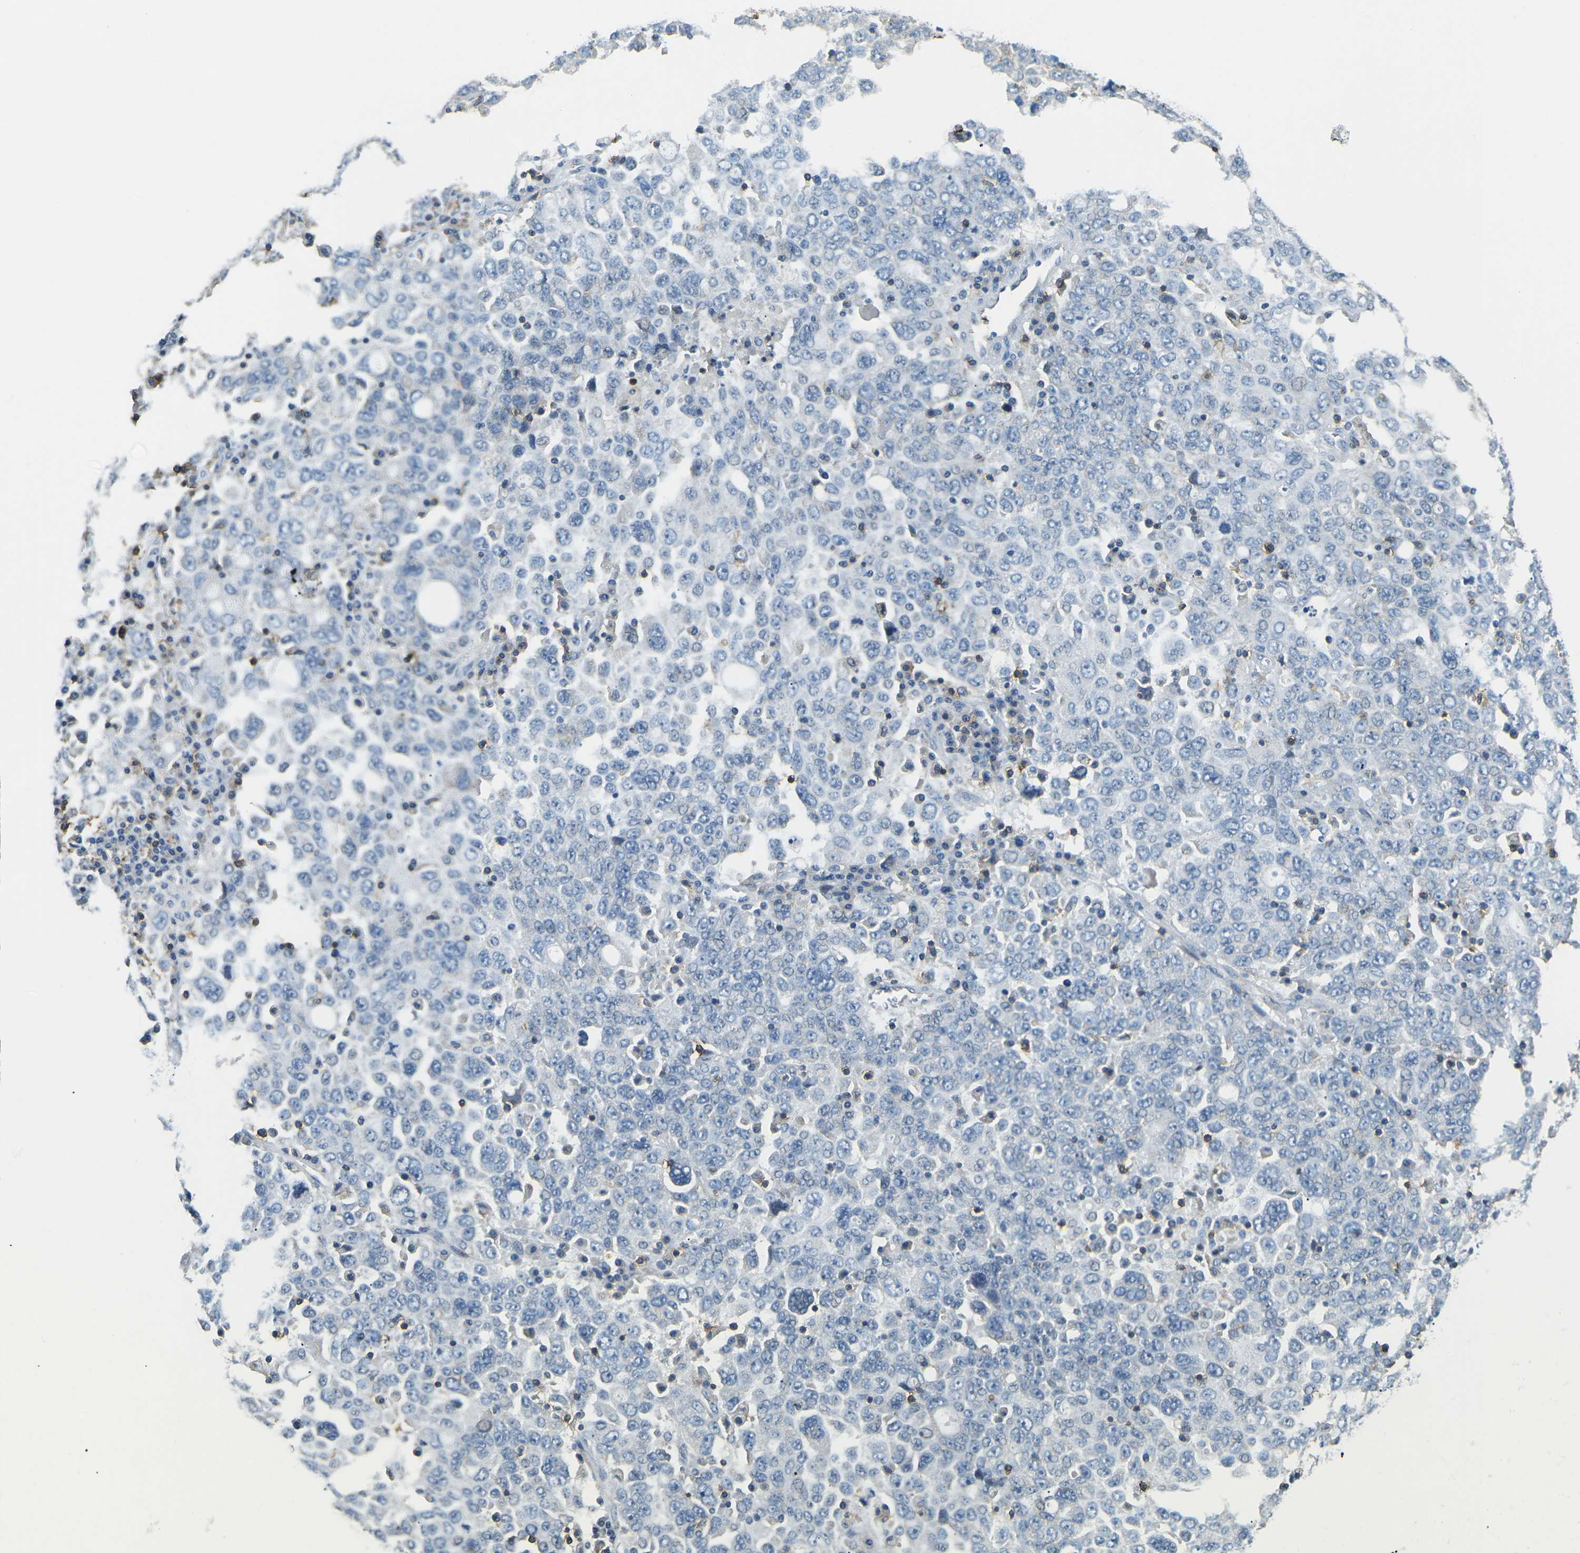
{"staining": {"intensity": "negative", "quantity": "none", "location": "none"}, "tissue": "ovarian cancer", "cell_type": "Tumor cells", "image_type": "cancer", "snomed": [{"axis": "morphology", "description": "Carcinoma, endometroid"}, {"axis": "topography", "description": "Ovary"}], "caption": "The photomicrograph shows no significant expression in tumor cells of ovarian cancer.", "gene": "CD6", "patient": {"sex": "female", "age": 62}}